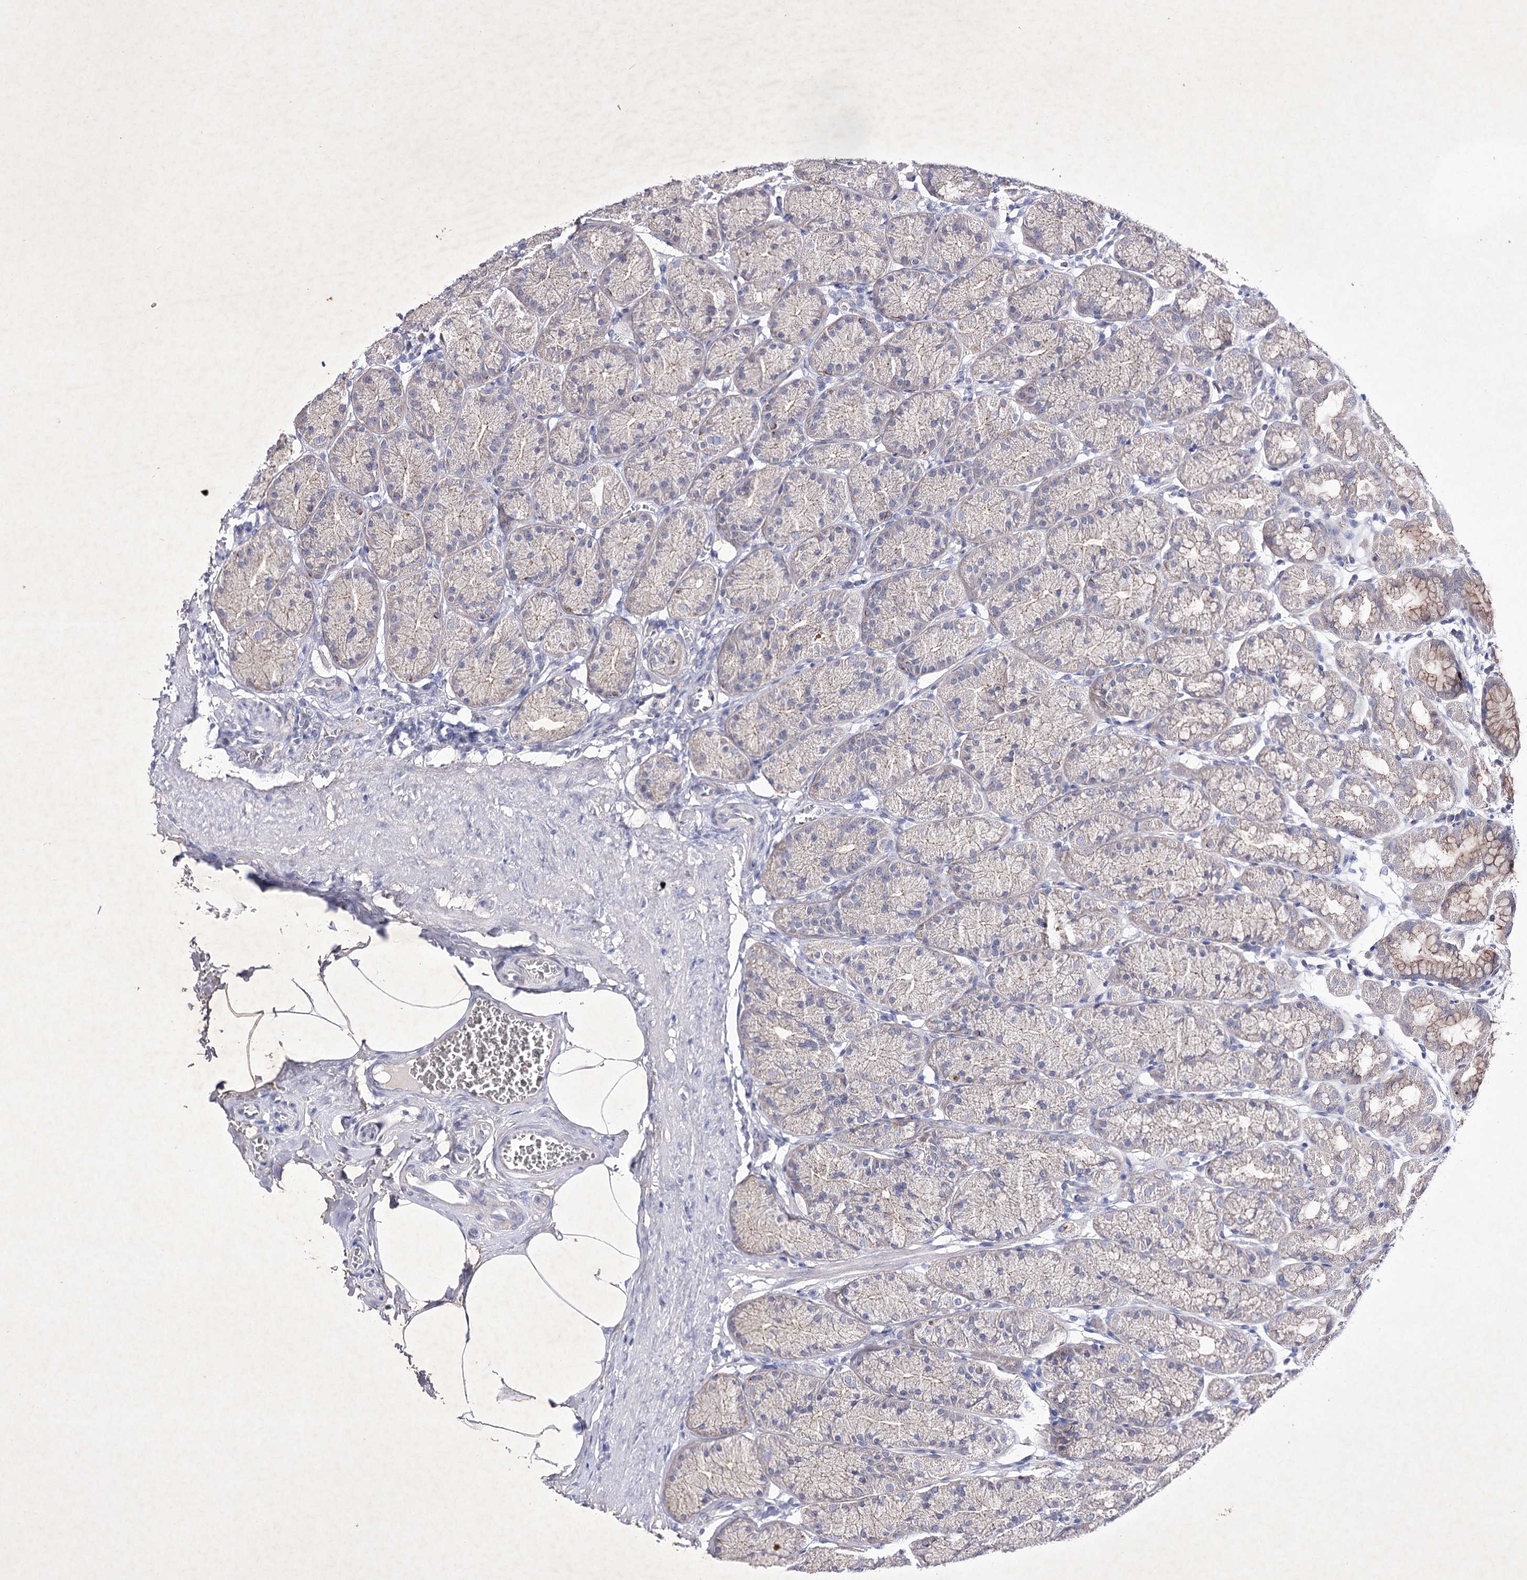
{"staining": {"intensity": "weak", "quantity": "<25%", "location": "cytoplasmic/membranous"}, "tissue": "stomach", "cell_type": "Glandular cells", "image_type": "normal", "snomed": [{"axis": "morphology", "description": "Normal tissue, NOS"}, {"axis": "topography", "description": "Stomach"}], "caption": "DAB (3,3'-diaminobenzidine) immunohistochemical staining of benign stomach displays no significant positivity in glandular cells.", "gene": "COX15", "patient": {"sex": "male", "age": 42}}